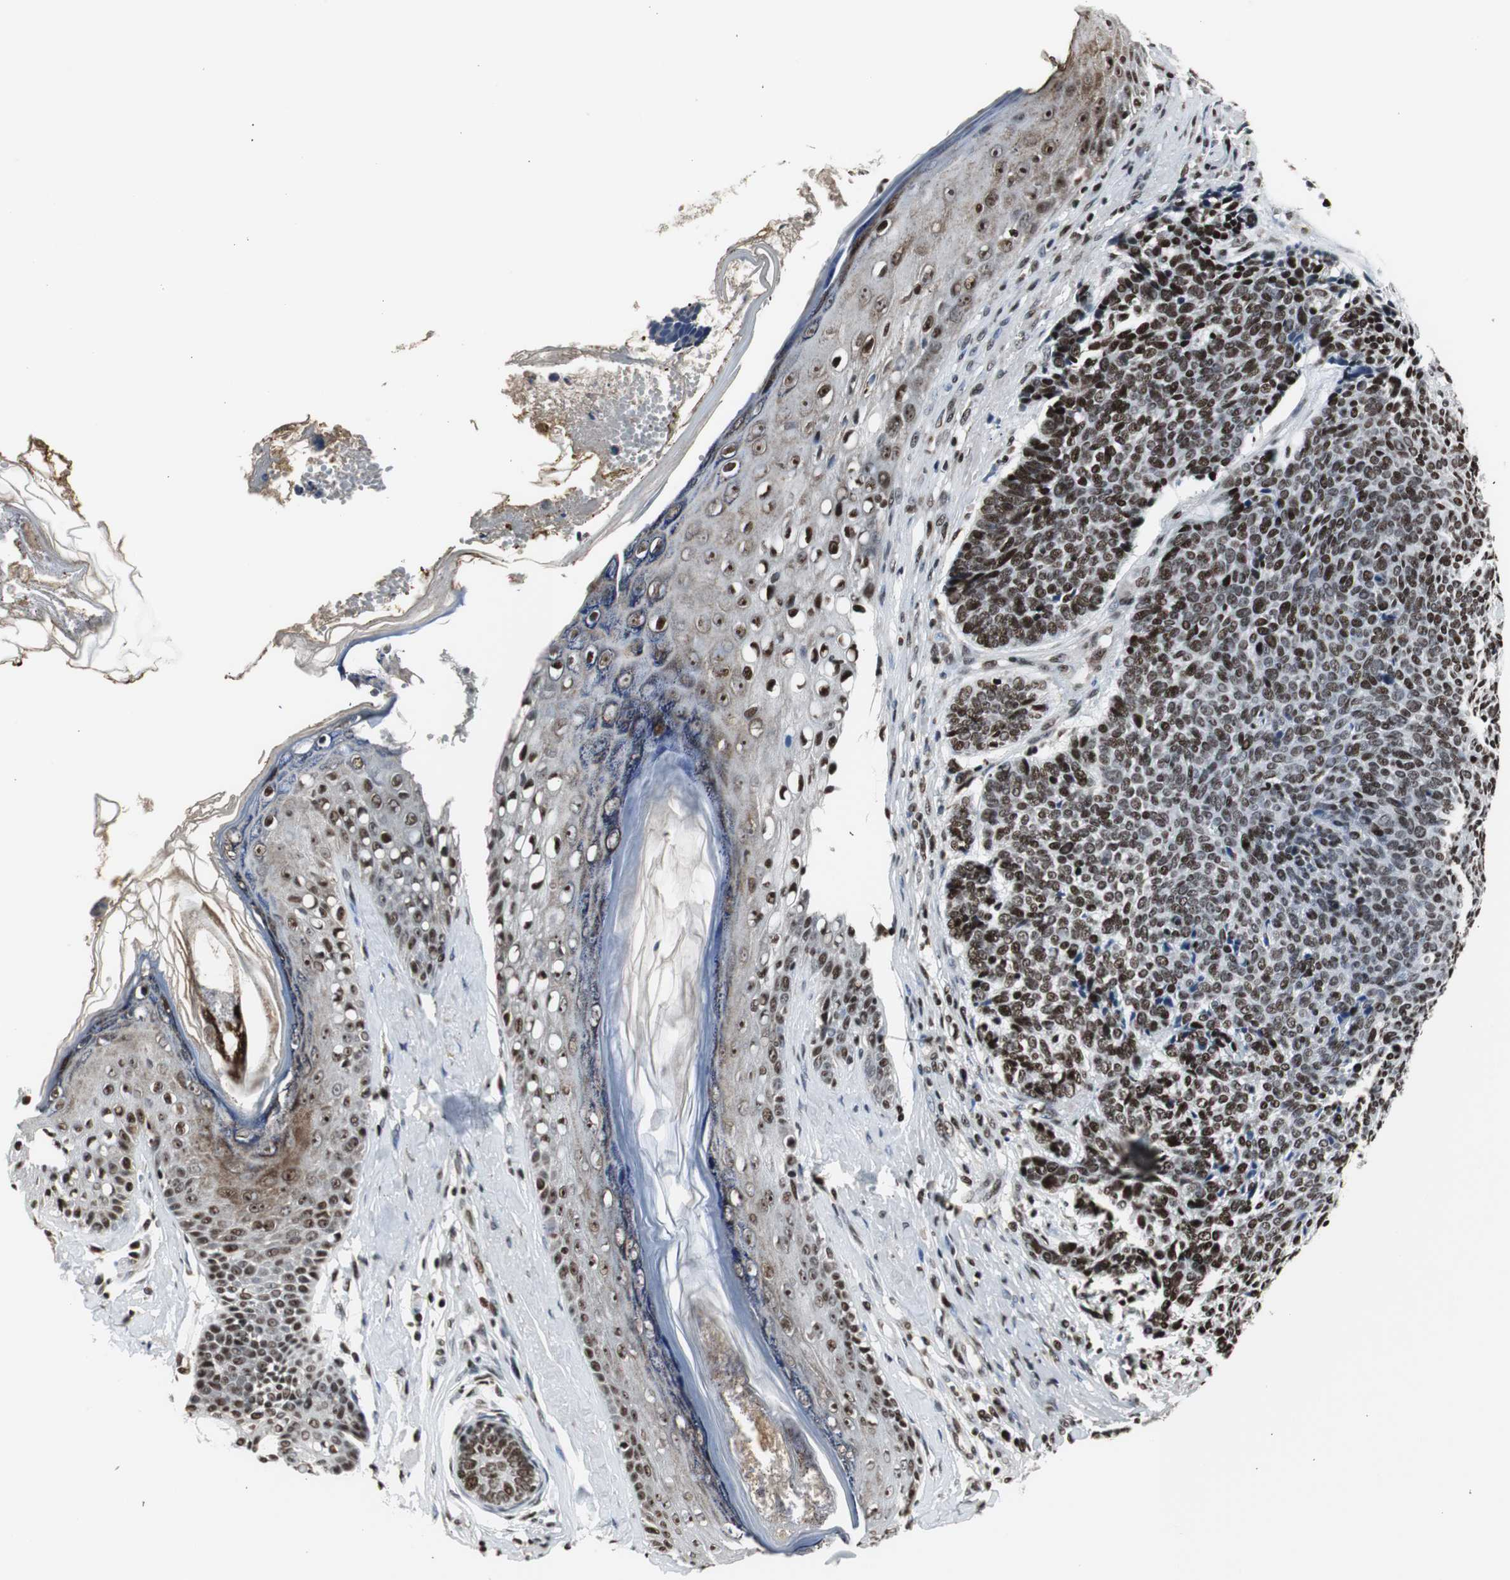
{"staining": {"intensity": "strong", "quantity": ">75%", "location": "nuclear"}, "tissue": "skin cancer", "cell_type": "Tumor cells", "image_type": "cancer", "snomed": [{"axis": "morphology", "description": "Basal cell carcinoma"}, {"axis": "topography", "description": "Skin"}], "caption": "This is an image of immunohistochemistry staining of skin cancer, which shows strong expression in the nuclear of tumor cells.", "gene": "PARN", "patient": {"sex": "male", "age": 84}}